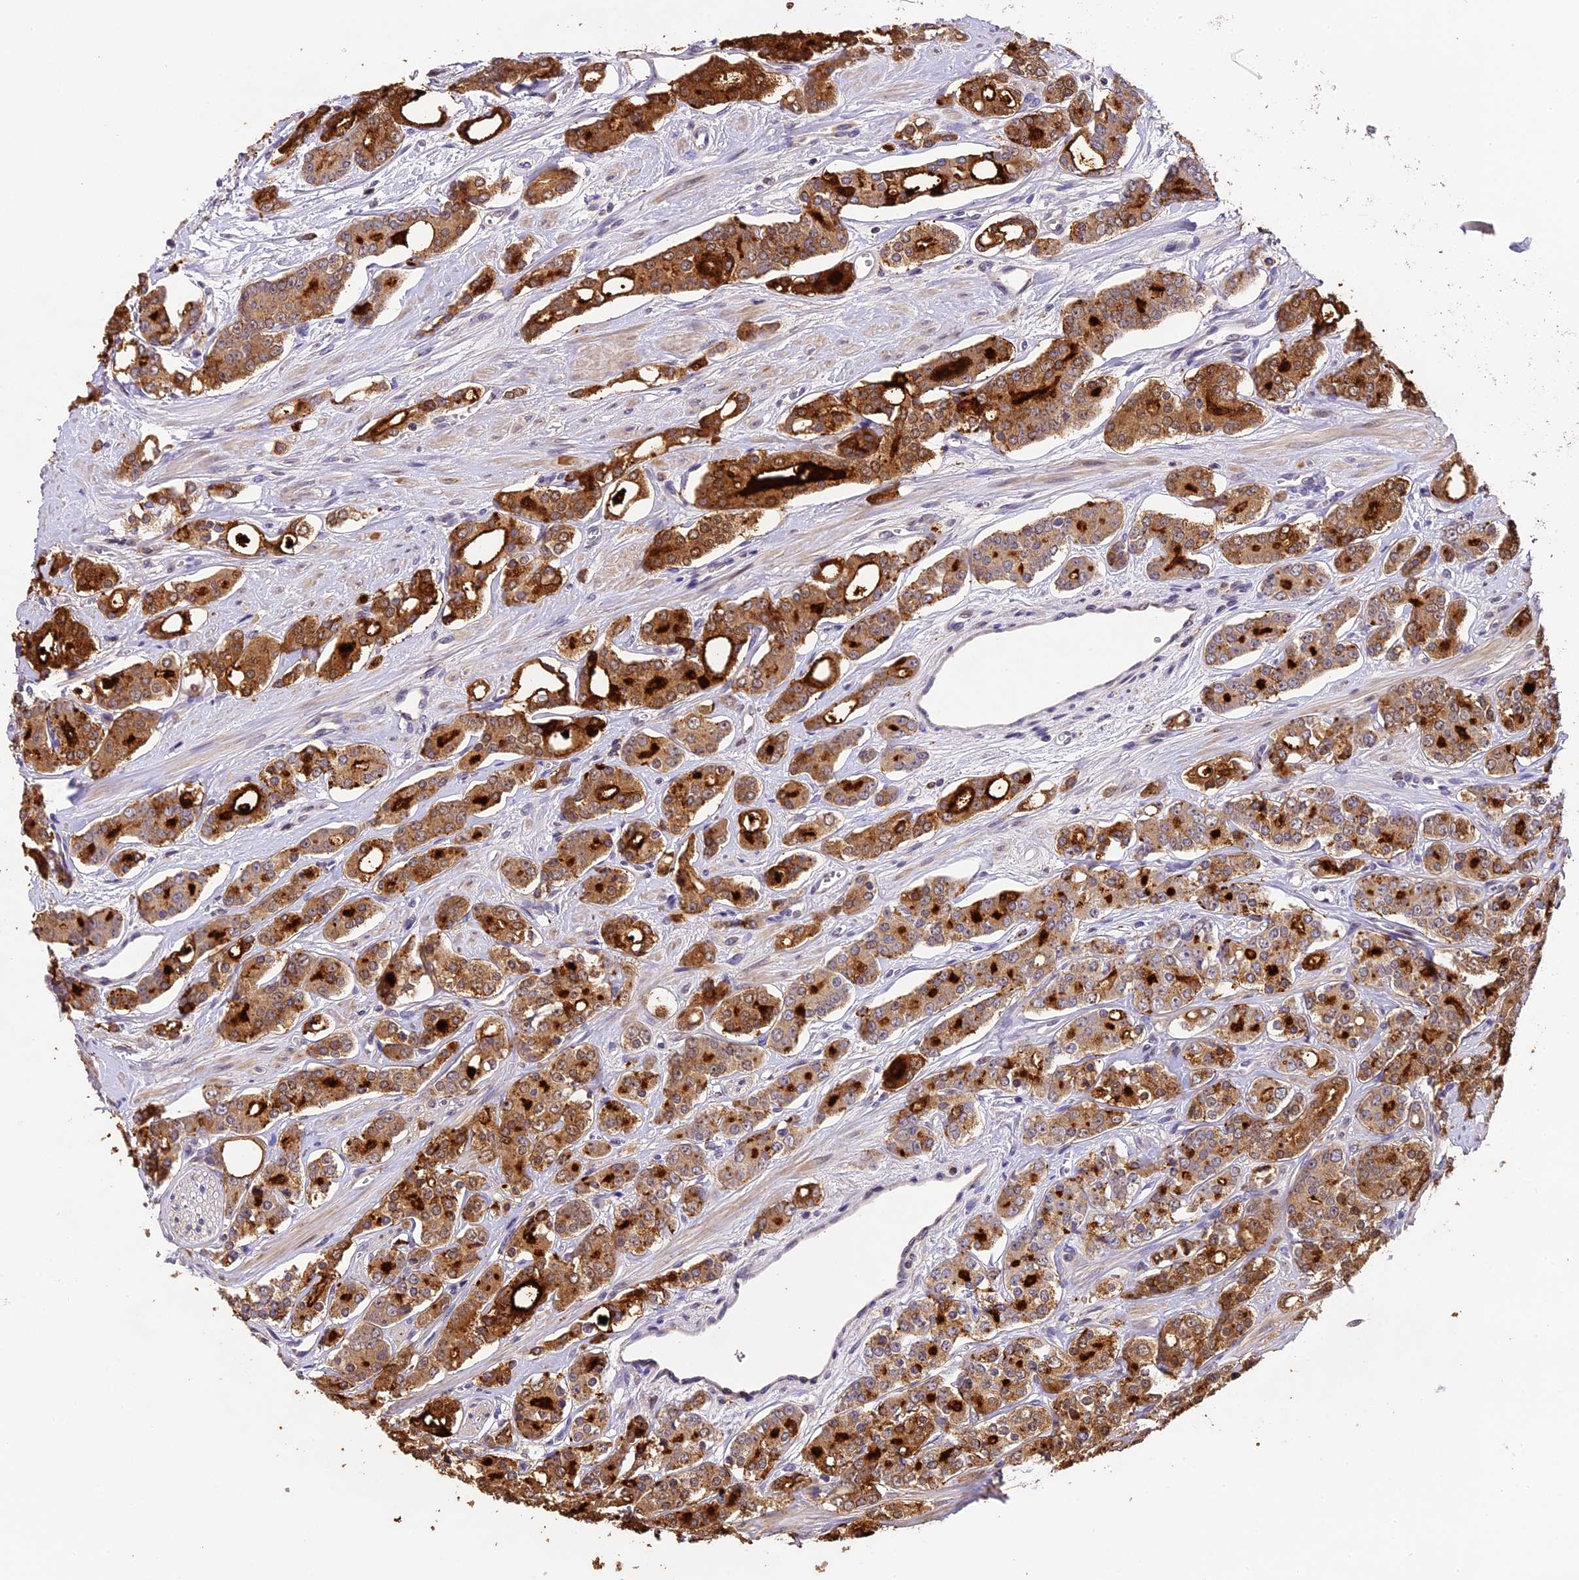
{"staining": {"intensity": "strong", "quantity": ">75%", "location": "cytoplasmic/membranous"}, "tissue": "prostate cancer", "cell_type": "Tumor cells", "image_type": "cancer", "snomed": [{"axis": "morphology", "description": "Adenocarcinoma, High grade"}, {"axis": "topography", "description": "Prostate"}], "caption": "Immunohistochemical staining of prostate high-grade adenocarcinoma exhibits high levels of strong cytoplasmic/membranous protein positivity in approximately >75% of tumor cells.", "gene": "DGKH", "patient": {"sex": "male", "age": 62}}